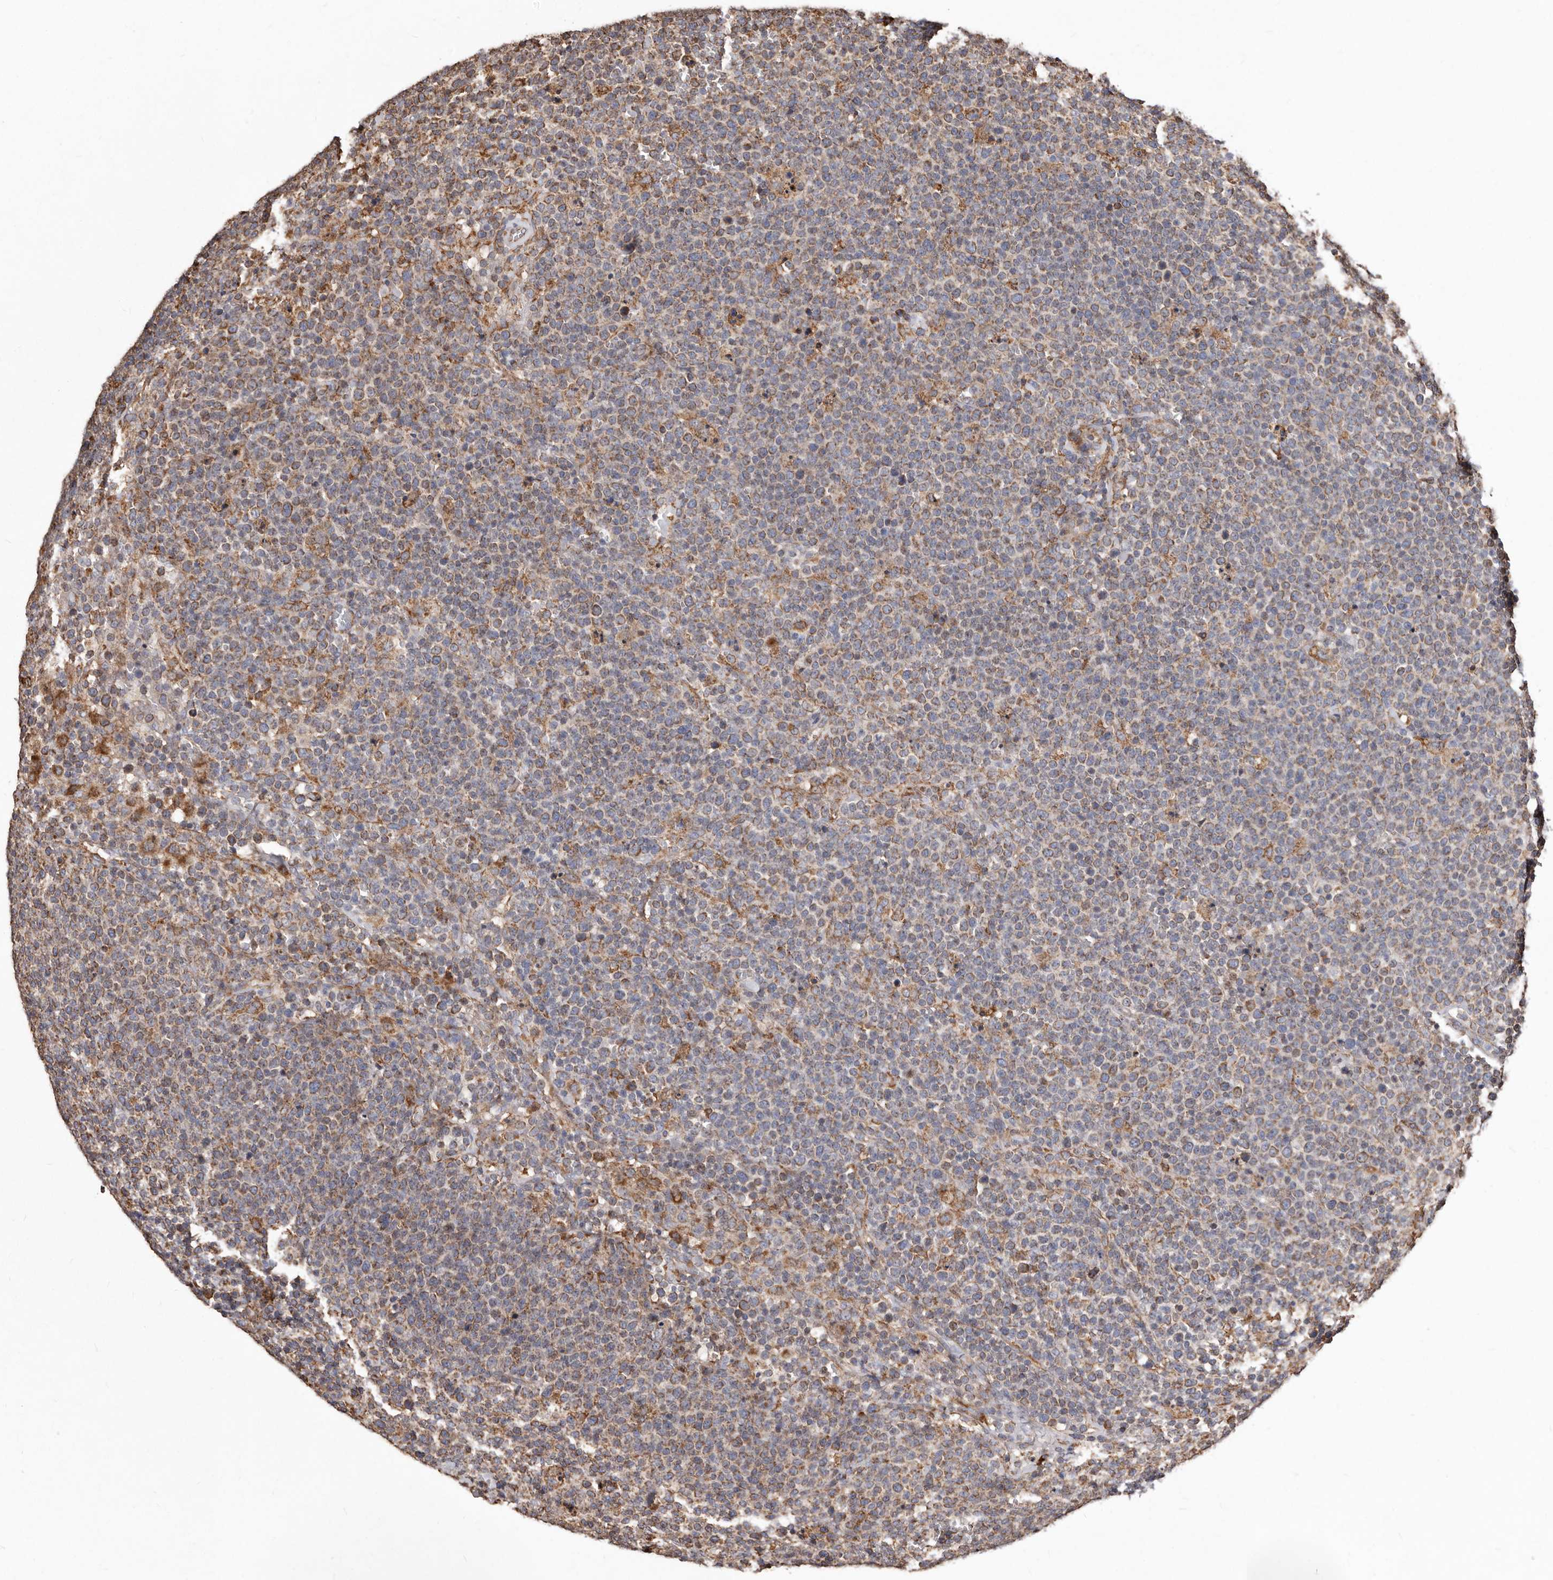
{"staining": {"intensity": "moderate", "quantity": "<25%", "location": "cytoplasmic/membranous"}, "tissue": "lymphoma", "cell_type": "Tumor cells", "image_type": "cancer", "snomed": [{"axis": "morphology", "description": "Malignant lymphoma, non-Hodgkin's type, High grade"}, {"axis": "topography", "description": "Lymph node"}], "caption": "Lymphoma tissue displays moderate cytoplasmic/membranous positivity in approximately <25% of tumor cells, visualized by immunohistochemistry.", "gene": "STEAP2", "patient": {"sex": "male", "age": 61}}